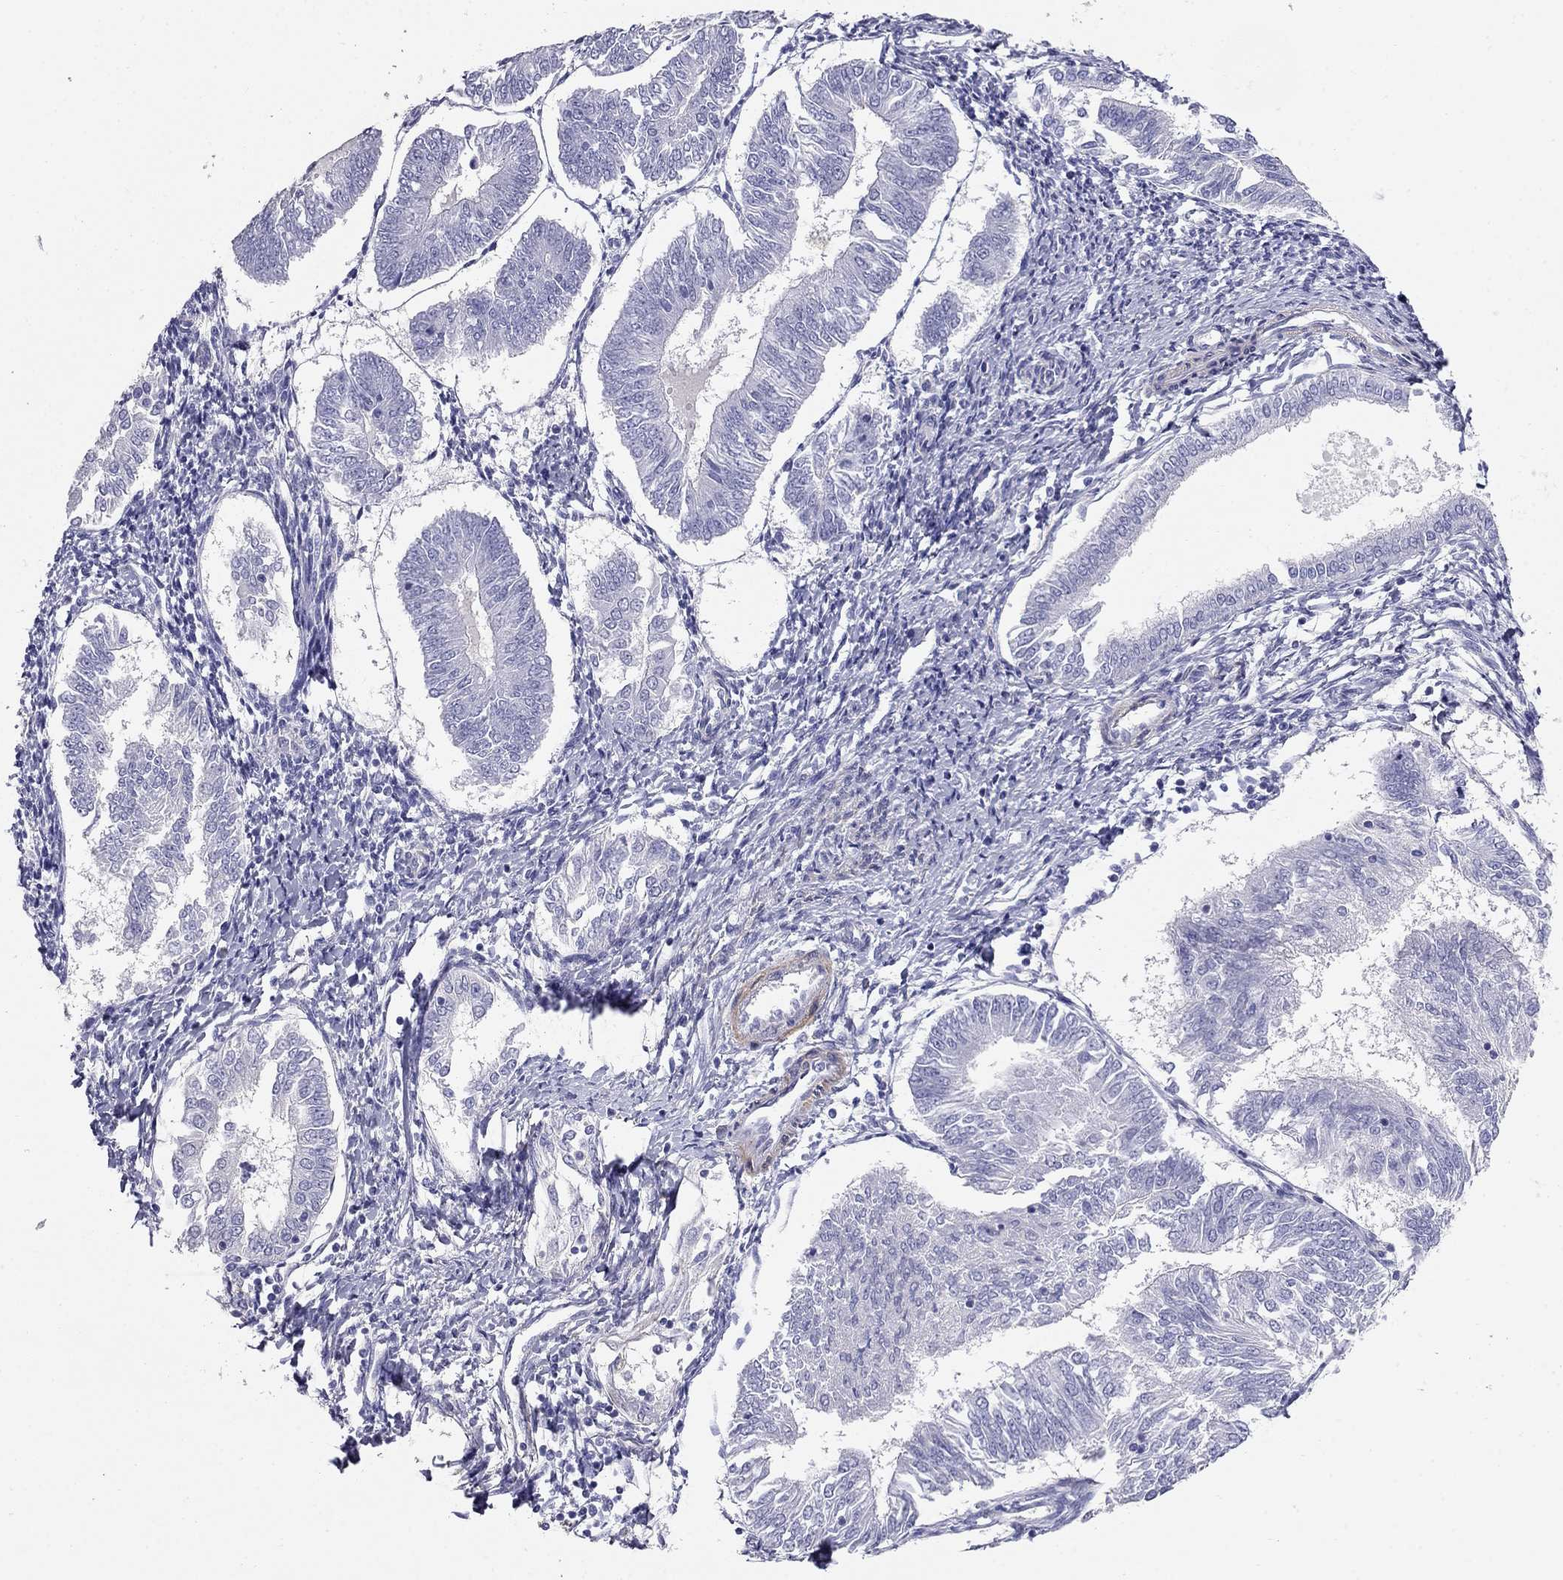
{"staining": {"intensity": "negative", "quantity": "none", "location": "none"}, "tissue": "endometrial cancer", "cell_type": "Tumor cells", "image_type": "cancer", "snomed": [{"axis": "morphology", "description": "Adenocarcinoma, NOS"}, {"axis": "topography", "description": "Endometrium"}], "caption": "The histopathology image shows no staining of tumor cells in endometrial adenocarcinoma. The staining is performed using DAB brown chromogen with nuclei counter-stained in using hematoxylin.", "gene": "LY6H", "patient": {"sex": "female", "age": 58}}